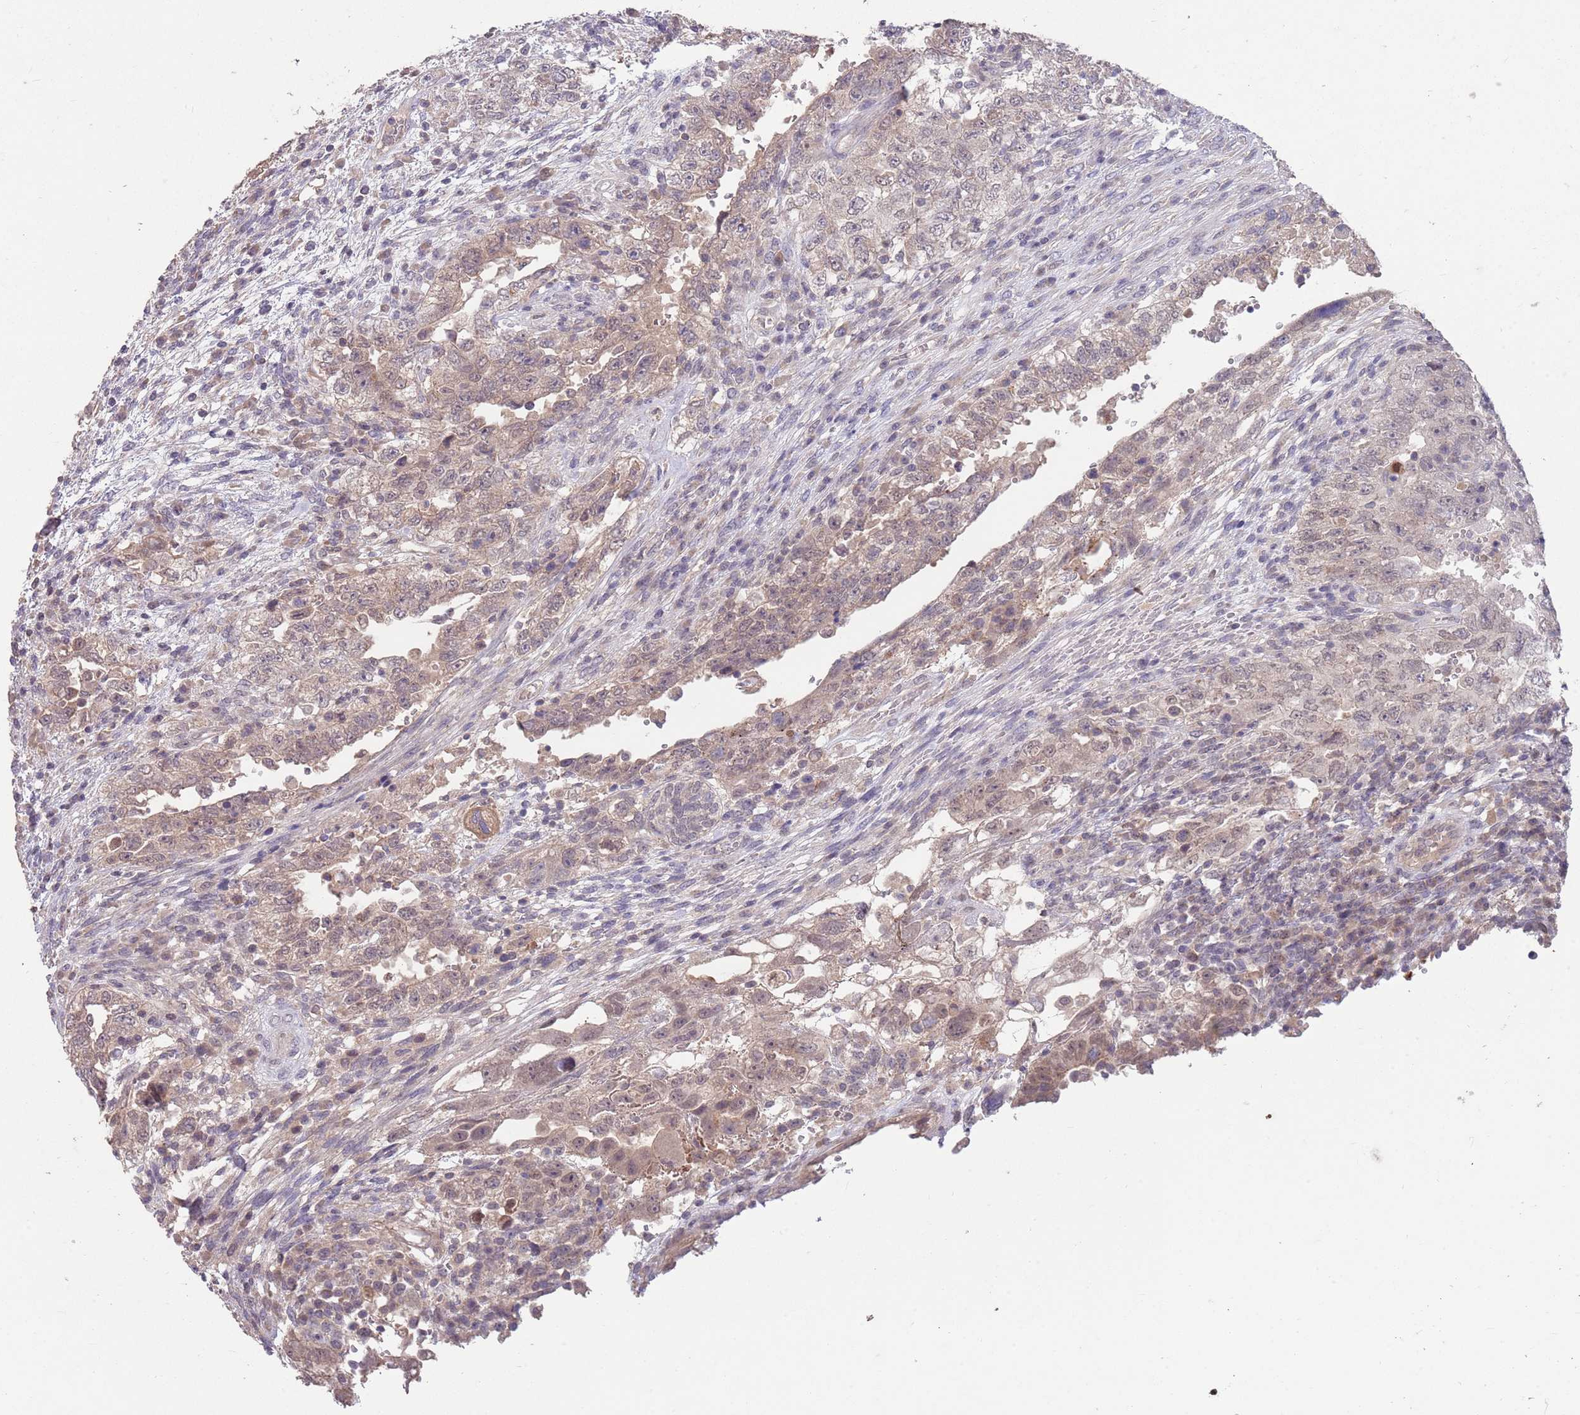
{"staining": {"intensity": "weak", "quantity": ">75%", "location": "cytoplasmic/membranous"}, "tissue": "testis cancer", "cell_type": "Tumor cells", "image_type": "cancer", "snomed": [{"axis": "morphology", "description": "Carcinoma, Embryonal, NOS"}, {"axis": "topography", "description": "Testis"}], "caption": "Immunohistochemical staining of human testis embryonal carcinoma shows low levels of weak cytoplasmic/membranous protein expression in approximately >75% of tumor cells.", "gene": "MEI1", "patient": {"sex": "male", "age": 26}}